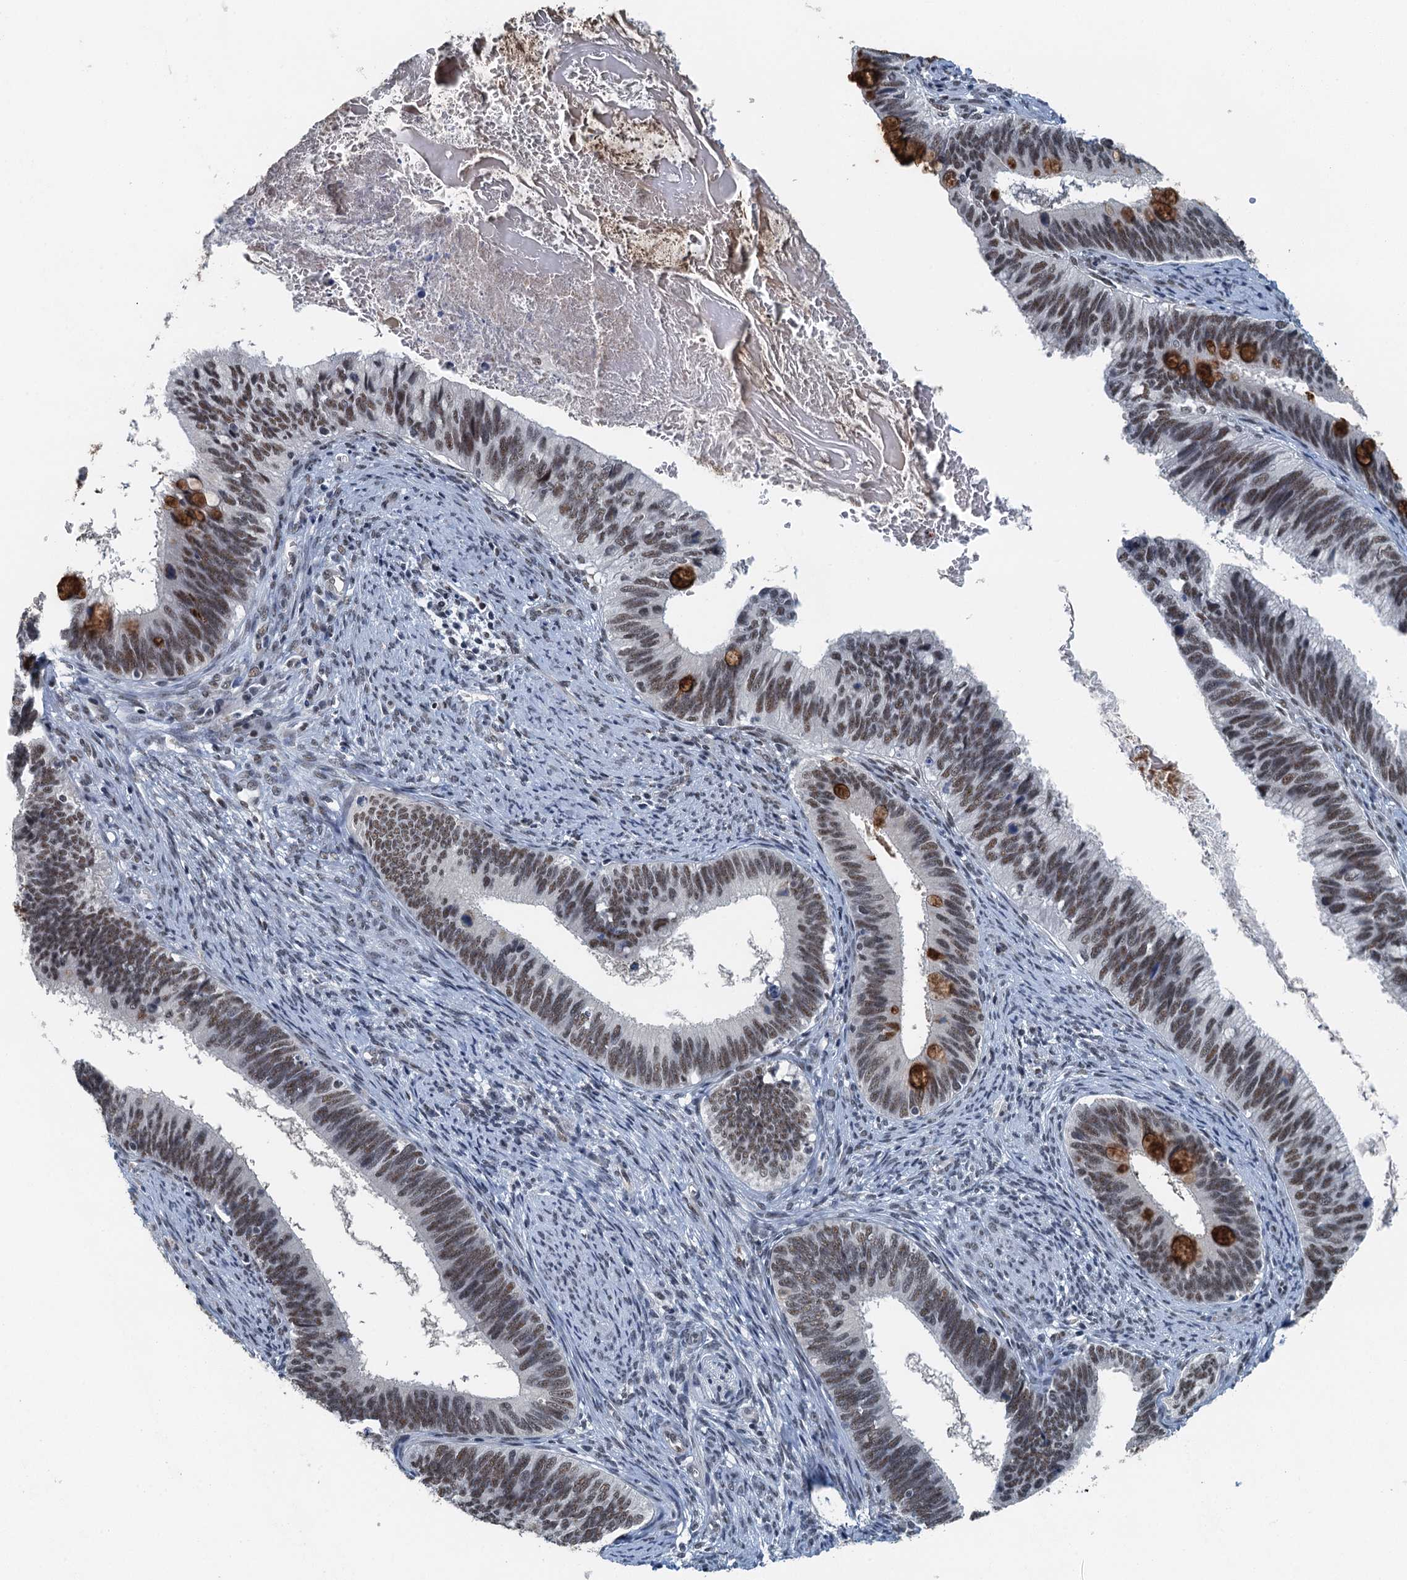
{"staining": {"intensity": "moderate", "quantity": ">75%", "location": "cytoplasmic/membranous,nuclear"}, "tissue": "cervical cancer", "cell_type": "Tumor cells", "image_type": "cancer", "snomed": [{"axis": "morphology", "description": "Adenocarcinoma, NOS"}, {"axis": "topography", "description": "Cervix"}], "caption": "Immunohistochemistry (DAB) staining of human cervical cancer (adenocarcinoma) reveals moderate cytoplasmic/membranous and nuclear protein staining in about >75% of tumor cells.", "gene": "MTA3", "patient": {"sex": "female", "age": 42}}